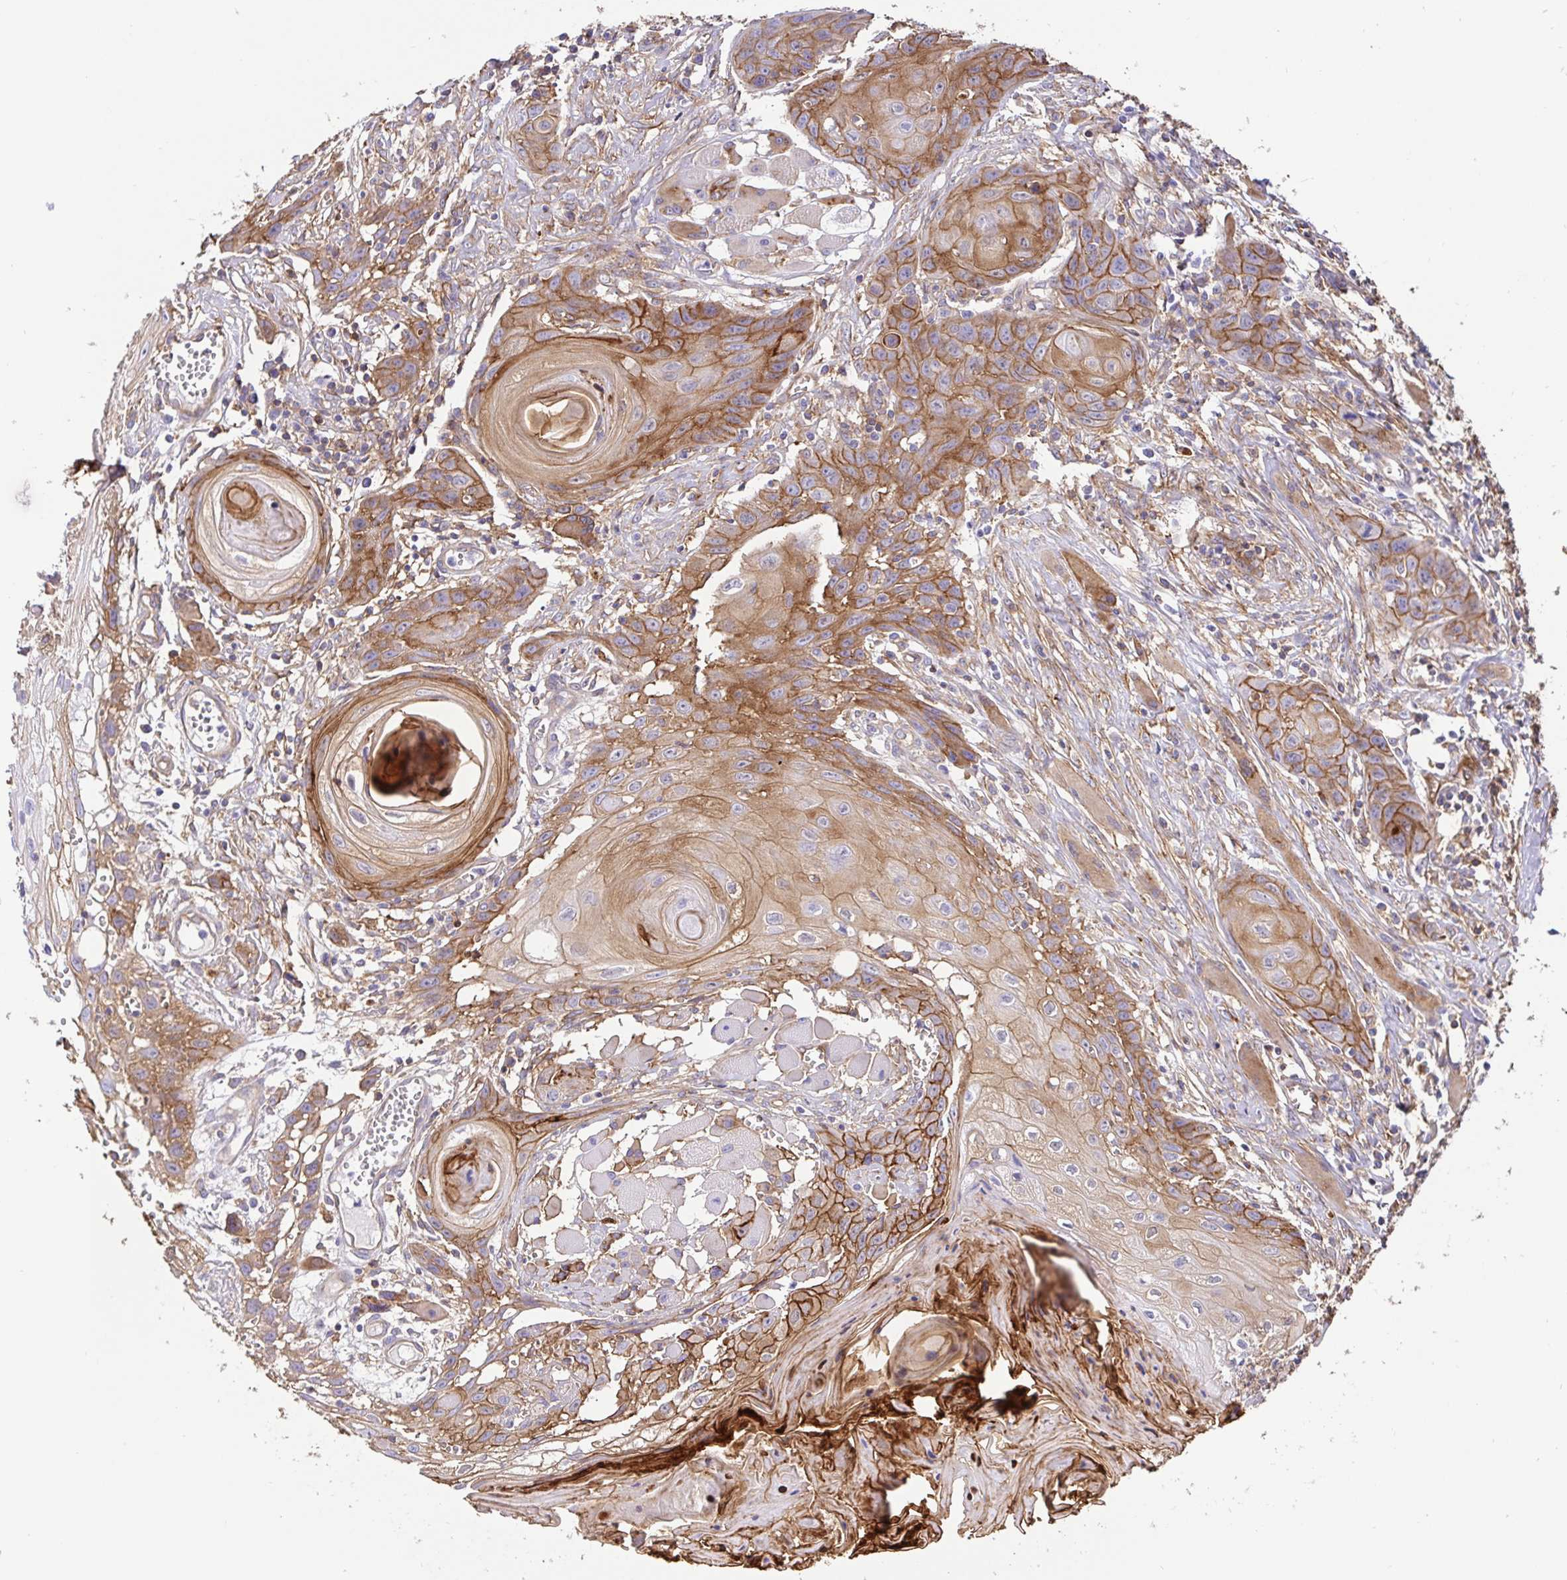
{"staining": {"intensity": "moderate", "quantity": ">75%", "location": "cytoplasmic/membranous"}, "tissue": "head and neck cancer", "cell_type": "Tumor cells", "image_type": "cancer", "snomed": [{"axis": "morphology", "description": "Squamous cell carcinoma, NOS"}, {"axis": "topography", "description": "Oral tissue"}, {"axis": "topography", "description": "Head-Neck"}], "caption": "Approximately >75% of tumor cells in head and neck squamous cell carcinoma reveal moderate cytoplasmic/membranous protein expression as visualized by brown immunohistochemical staining.", "gene": "ANXA2", "patient": {"sex": "male", "age": 58}}